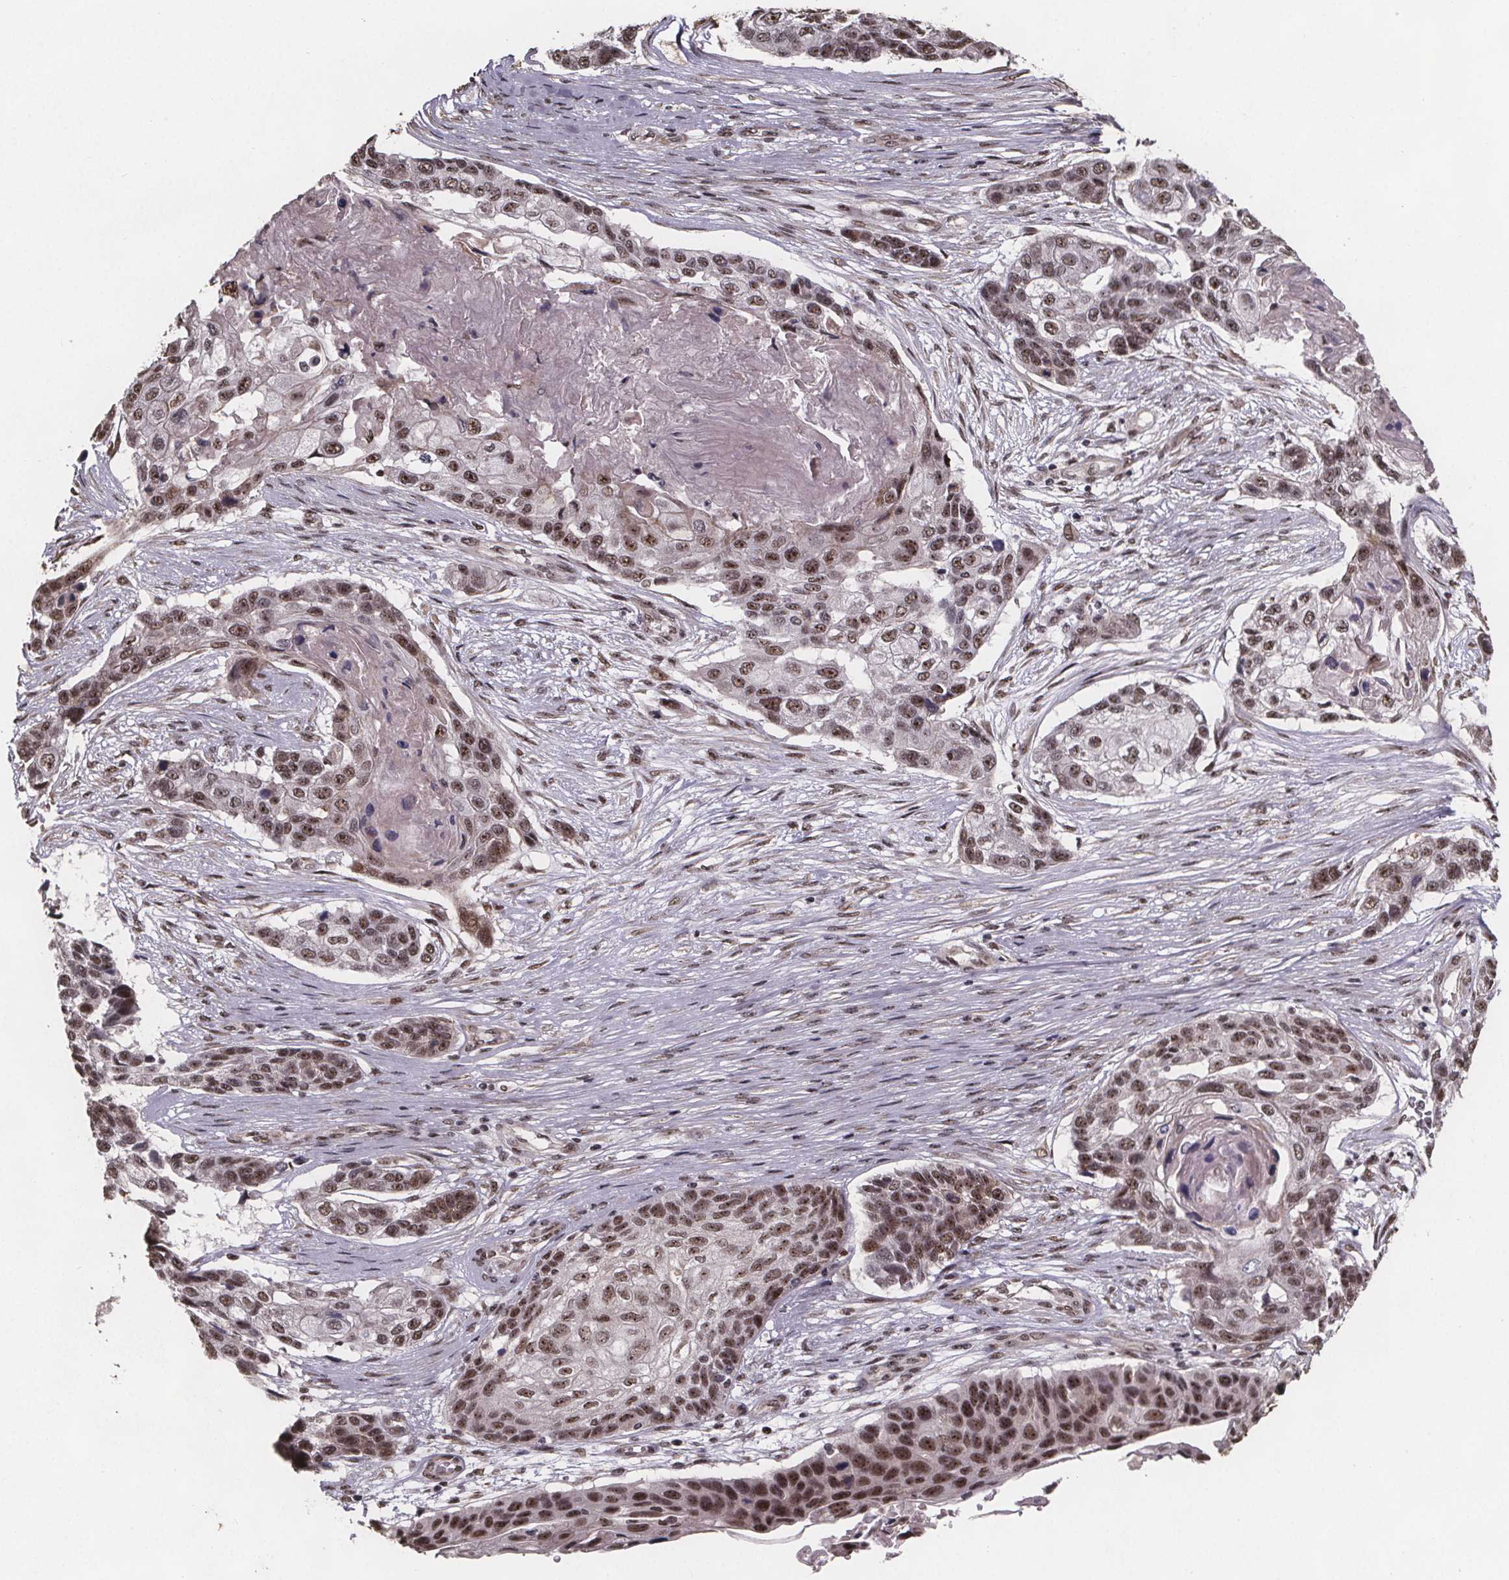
{"staining": {"intensity": "moderate", "quantity": ">75%", "location": "nuclear"}, "tissue": "lung cancer", "cell_type": "Tumor cells", "image_type": "cancer", "snomed": [{"axis": "morphology", "description": "Squamous cell carcinoma, NOS"}, {"axis": "topography", "description": "Lung"}], "caption": "Immunohistochemical staining of human lung cancer (squamous cell carcinoma) shows medium levels of moderate nuclear protein staining in approximately >75% of tumor cells.", "gene": "U2SURP", "patient": {"sex": "male", "age": 69}}